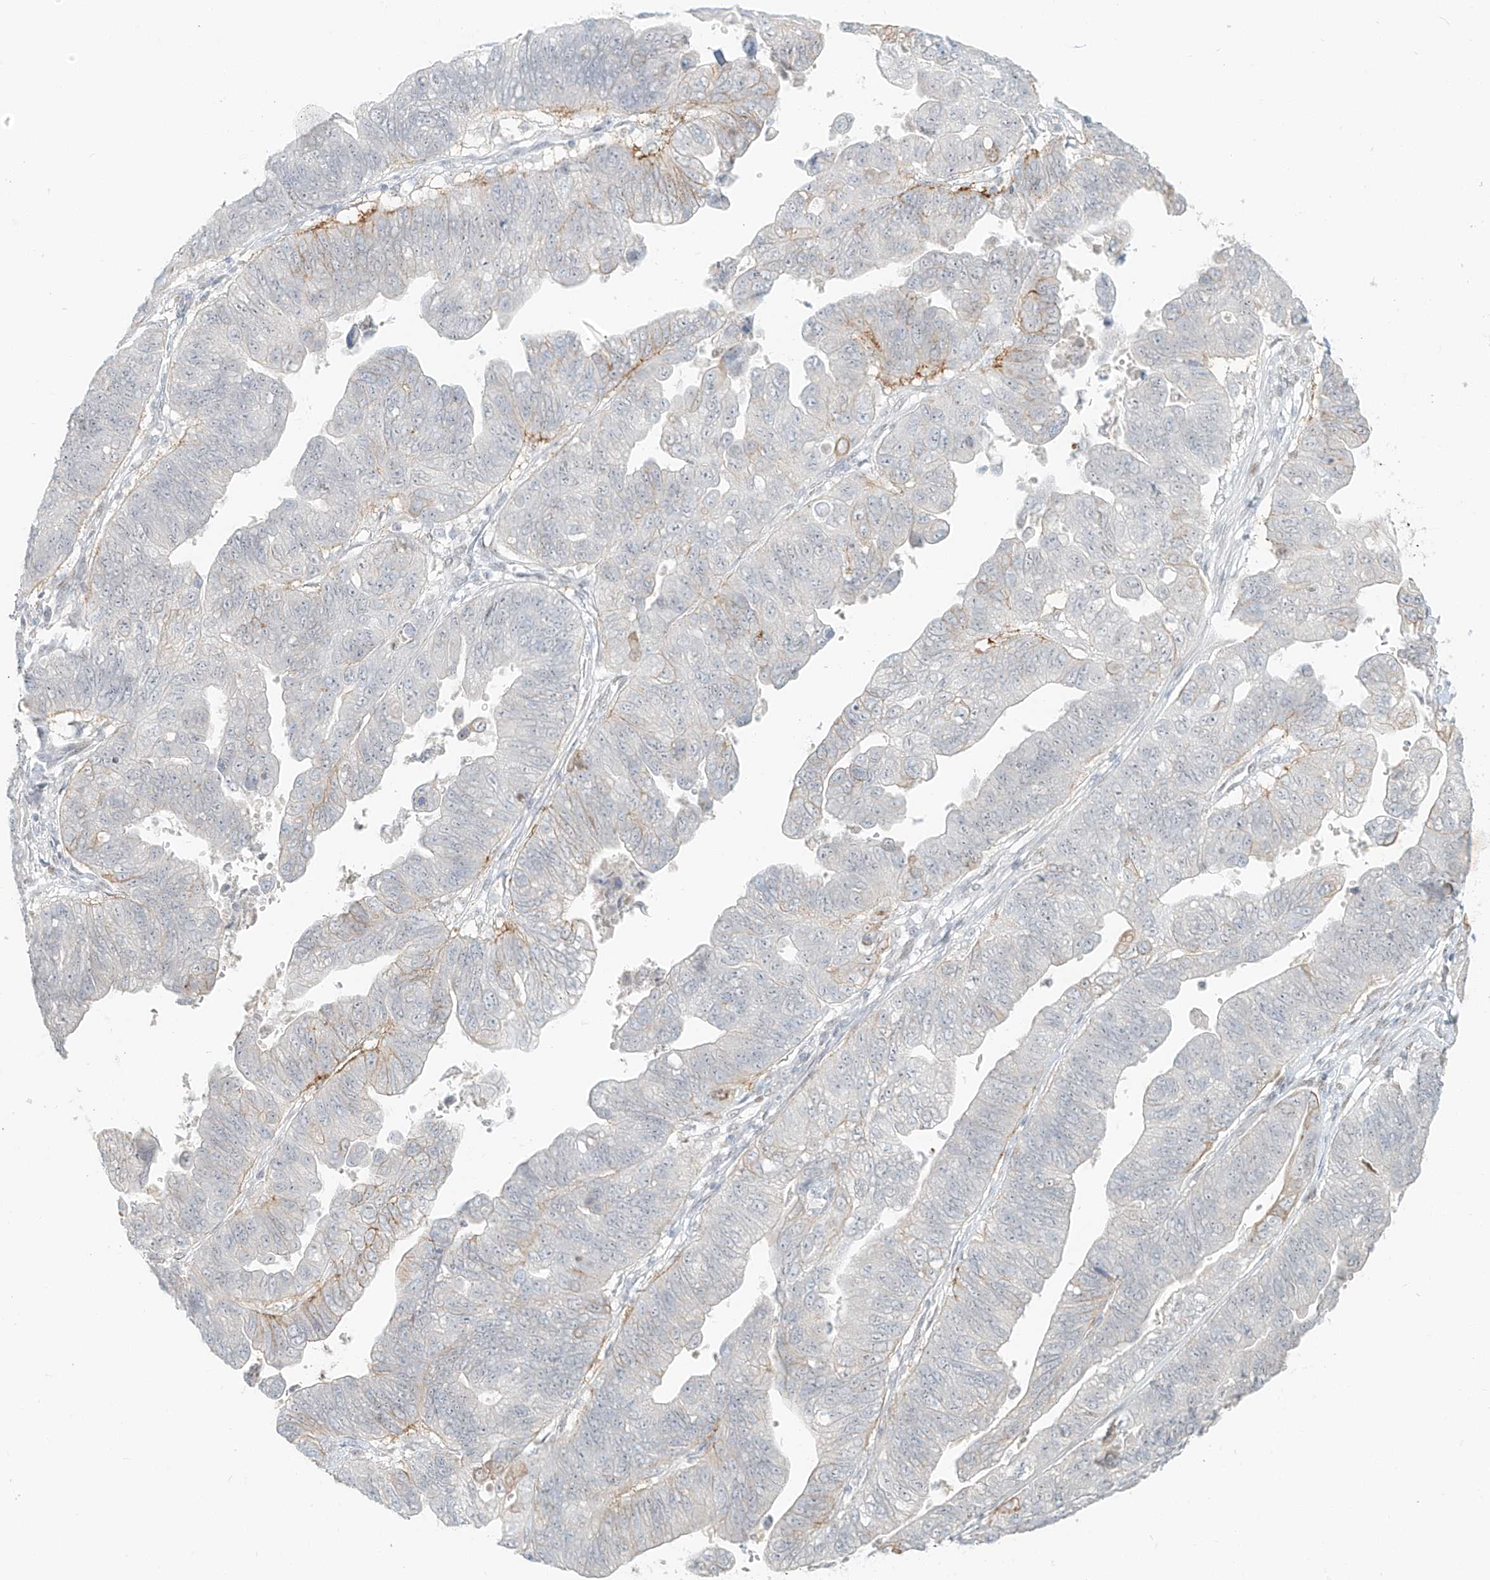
{"staining": {"intensity": "weak", "quantity": "<25%", "location": "cytoplasmic/membranous"}, "tissue": "stomach cancer", "cell_type": "Tumor cells", "image_type": "cancer", "snomed": [{"axis": "morphology", "description": "Adenocarcinoma, NOS"}, {"axis": "topography", "description": "Stomach"}], "caption": "Photomicrograph shows no significant protein expression in tumor cells of stomach cancer.", "gene": "ZNF774", "patient": {"sex": "male", "age": 59}}